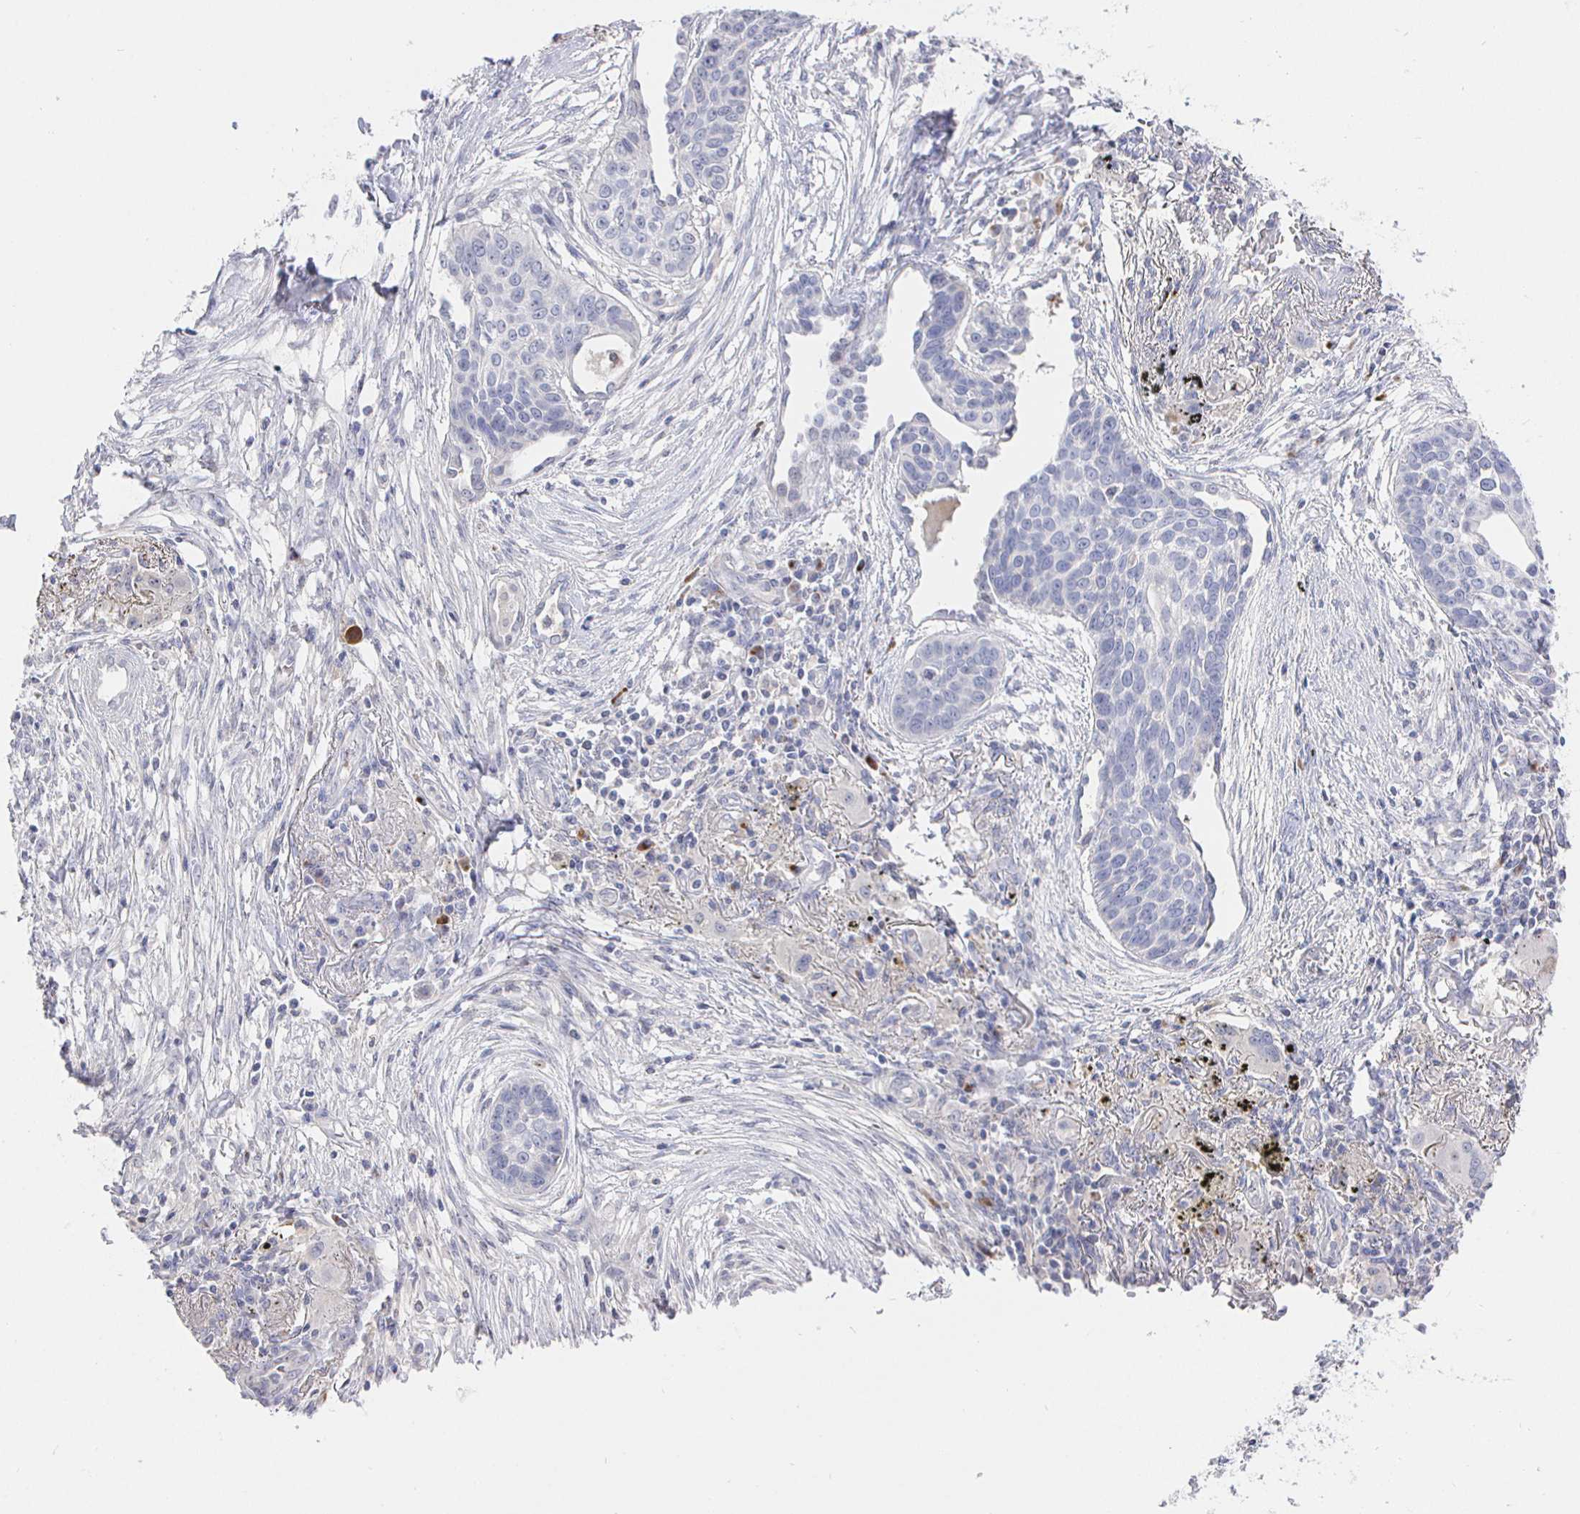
{"staining": {"intensity": "negative", "quantity": "none", "location": "none"}, "tissue": "lung cancer", "cell_type": "Tumor cells", "image_type": "cancer", "snomed": [{"axis": "morphology", "description": "Squamous cell carcinoma, NOS"}, {"axis": "topography", "description": "Lung"}], "caption": "Tumor cells are negative for brown protein staining in lung cancer.", "gene": "LRRC23", "patient": {"sex": "male", "age": 71}}